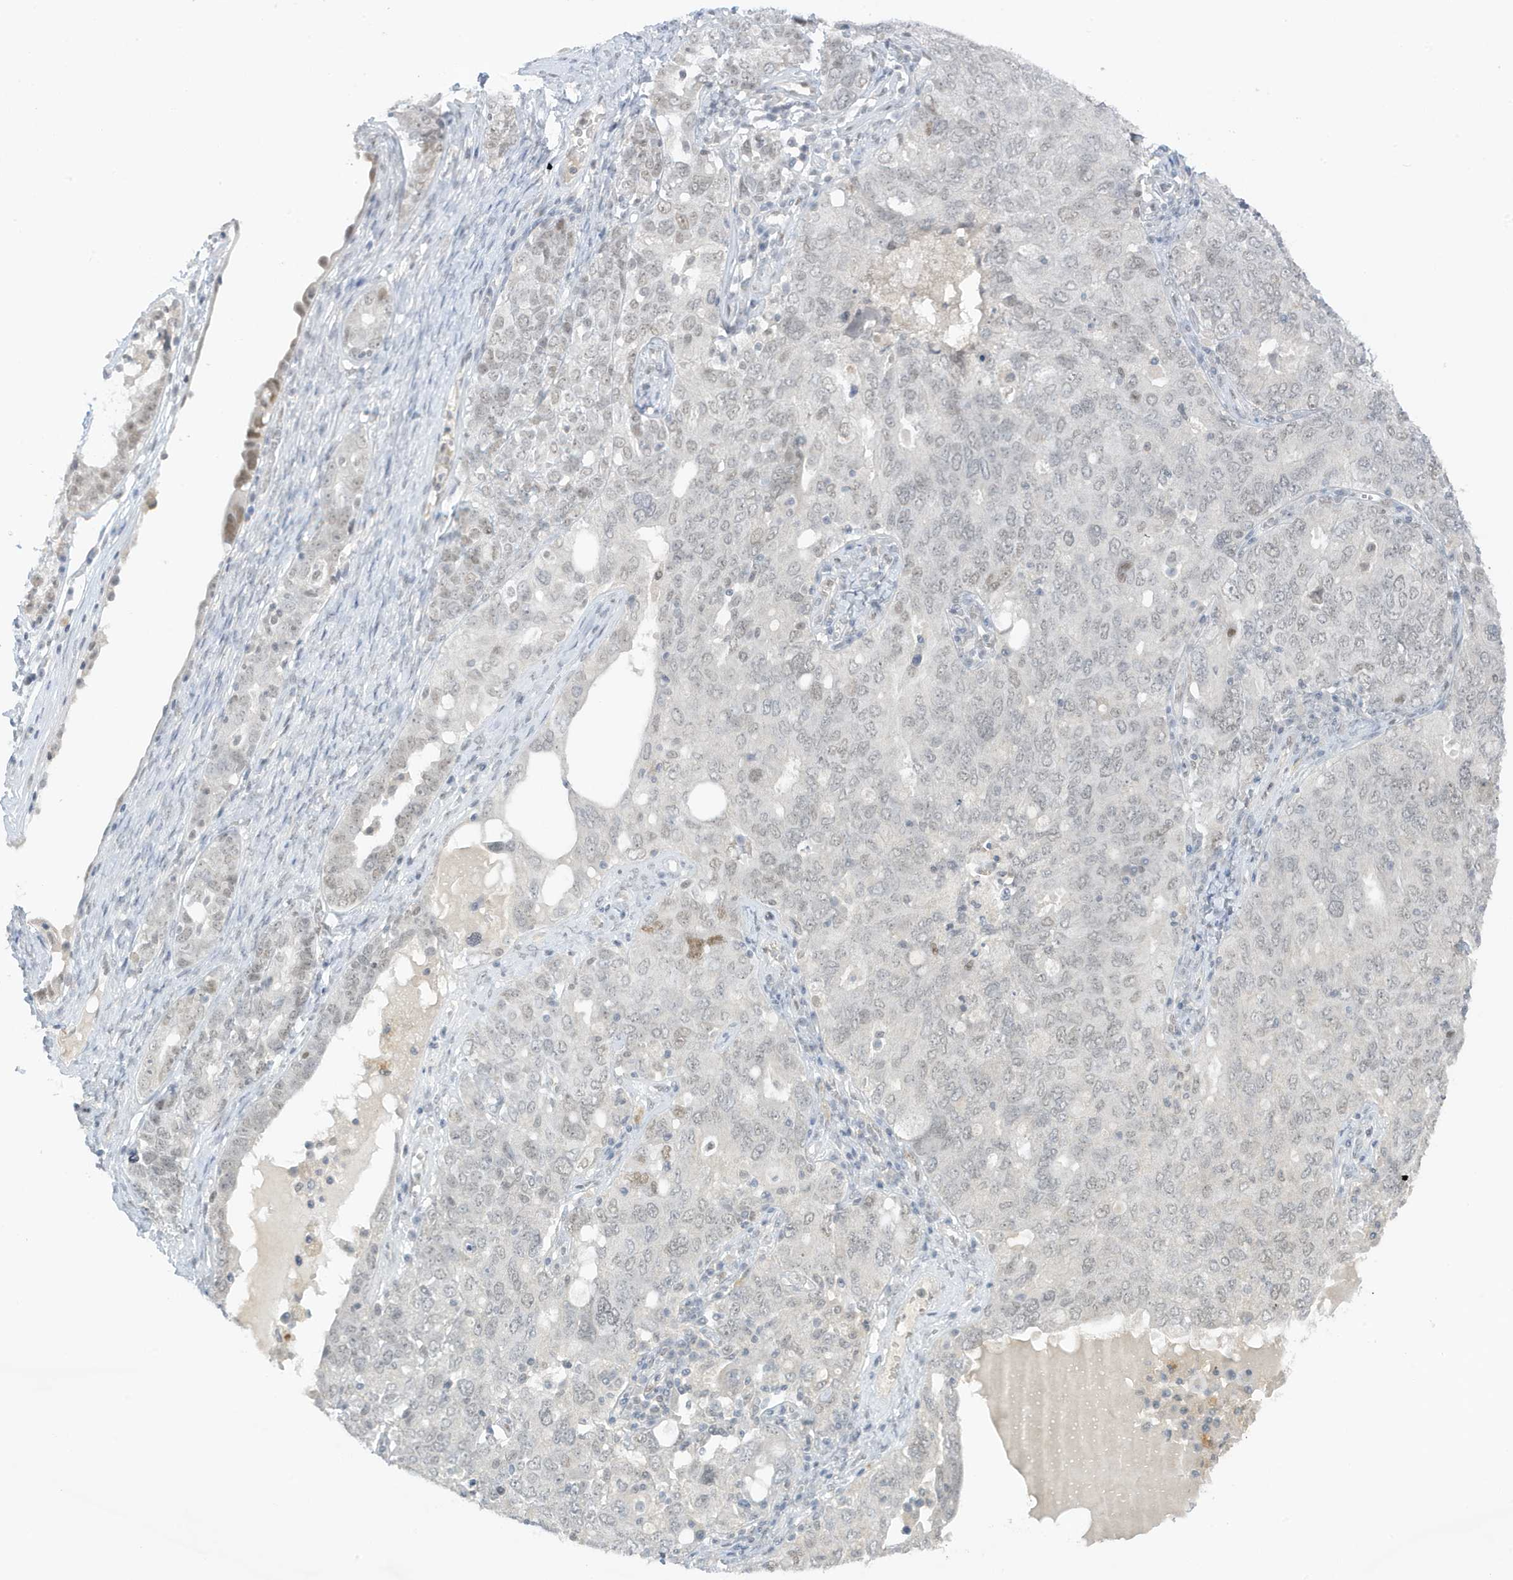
{"staining": {"intensity": "negative", "quantity": "none", "location": "none"}, "tissue": "ovarian cancer", "cell_type": "Tumor cells", "image_type": "cancer", "snomed": [{"axis": "morphology", "description": "Carcinoma, endometroid"}, {"axis": "topography", "description": "Ovary"}], "caption": "The immunohistochemistry (IHC) image has no significant positivity in tumor cells of ovarian endometroid carcinoma tissue.", "gene": "MSL3", "patient": {"sex": "female", "age": 62}}